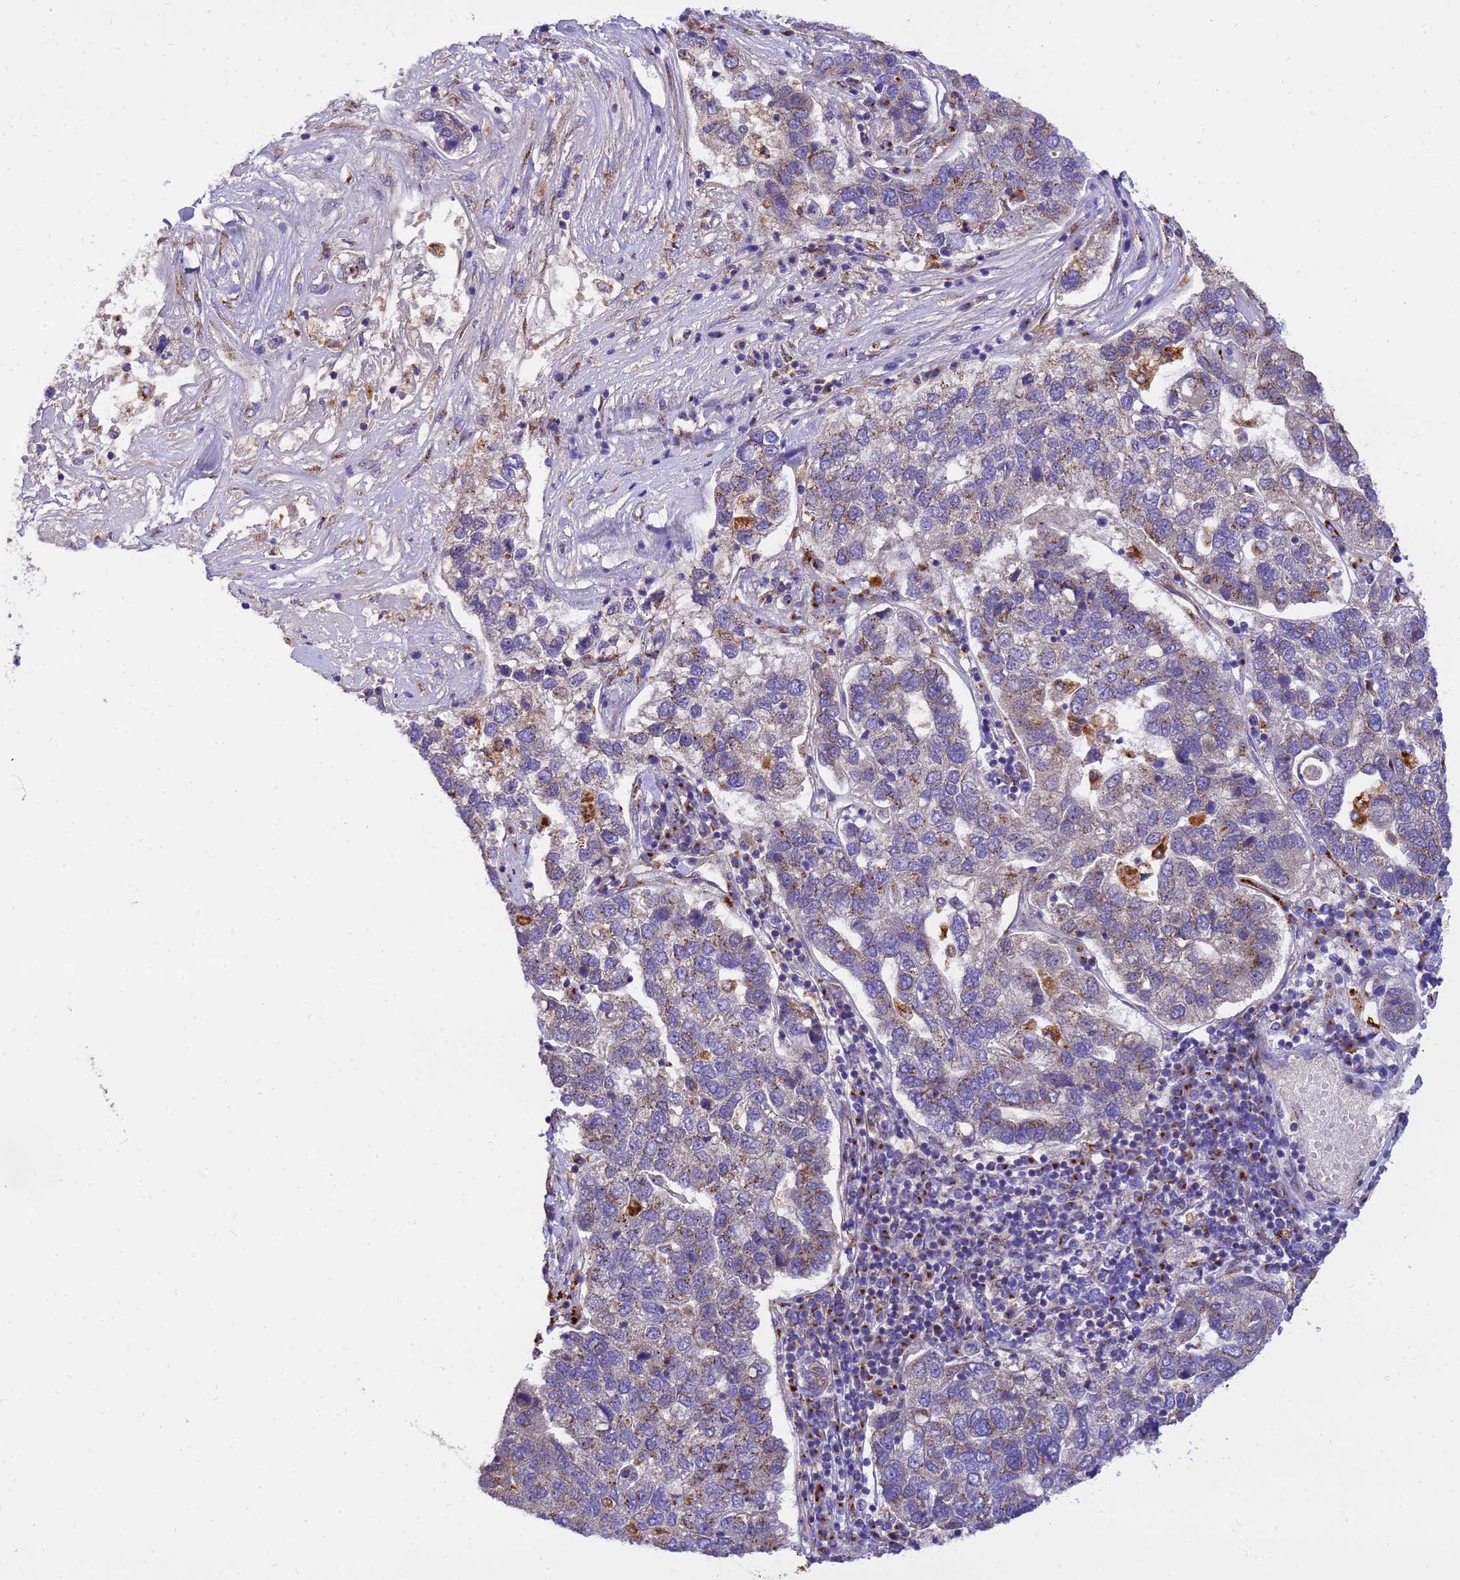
{"staining": {"intensity": "moderate", "quantity": "<25%", "location": "cytoplasmic/membranous"}, "tissue": "pancreatic cancer", "cell_type": "Tumor cells", "image_type": "cancer", "snomed": [{"axis": "morphology", "description": "Adenocarcinoma, NOS"}, {"axis": "topography", "description": "Pancreas"}], "caption": "This photomicrograph shows pancreatic adenocarcinoma stained with immunohistochemistry to label a protein in brown. The cytoplasmic/membranous of tumor cells show moderate positivity for the protein. Nuclei are counter-stained blue.", "gene": "HPS3", "patient": {"sex": "female", "age": 61}}